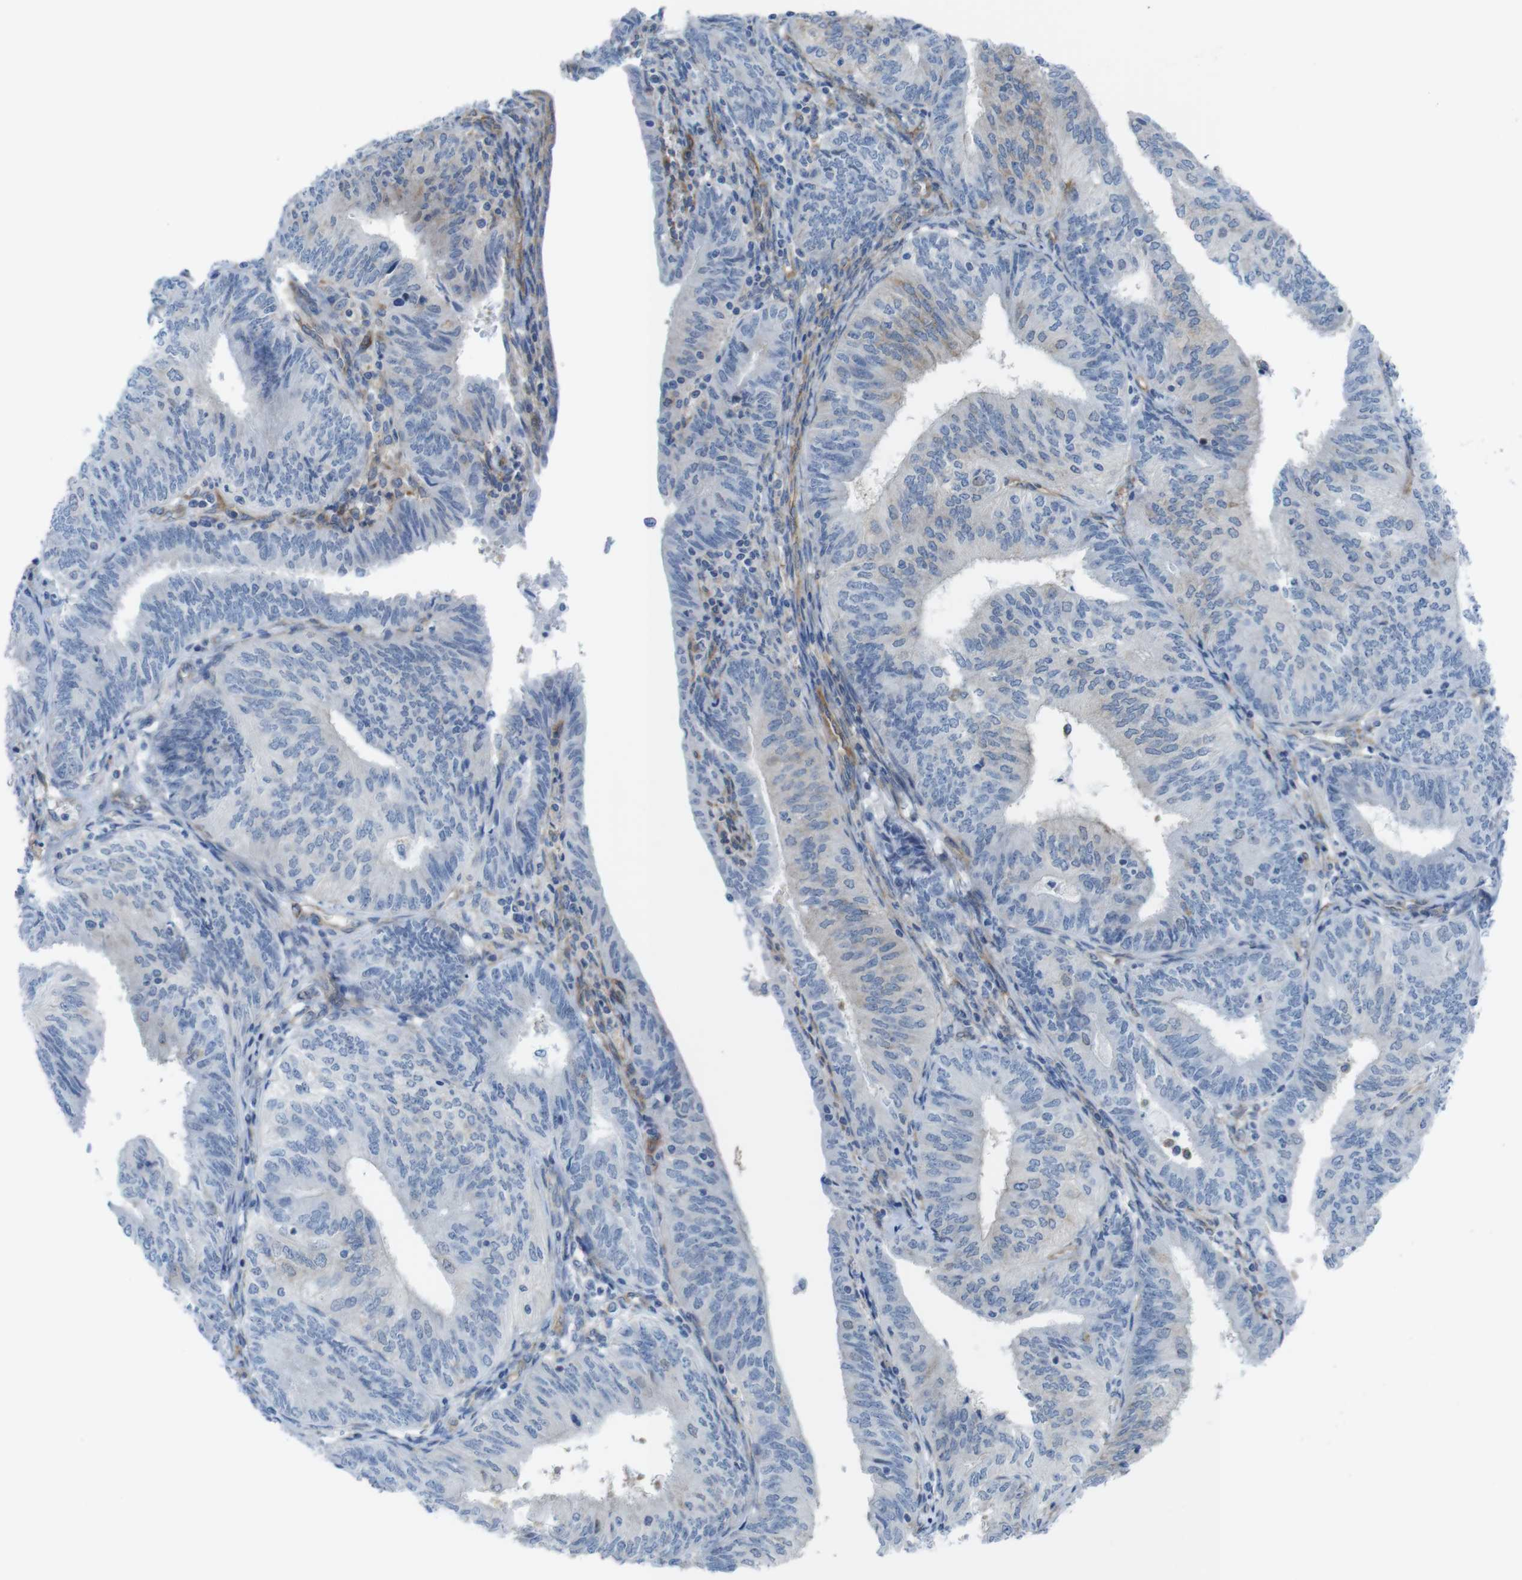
{"staining": {"intensity": "negative", "quantity": "none", "location": "none"}, "tissue": "endometrial cancer", "cell_type": "Tumor cells", "image_type": "cancer", "snomed": [{"axis": "morphology", "description": "Adenocarcinoma, NOS"}, {"axis": "topography", "description": "Endometrium"}], "caption": "The immunohistochemistry image has no significant expression in tumor cells of adenocarcinoma (endometrial) tissue. (DAB IHC, high magnification).", "gene": "DIAPH2", "patient": {"sex": "female", "age": 58}}